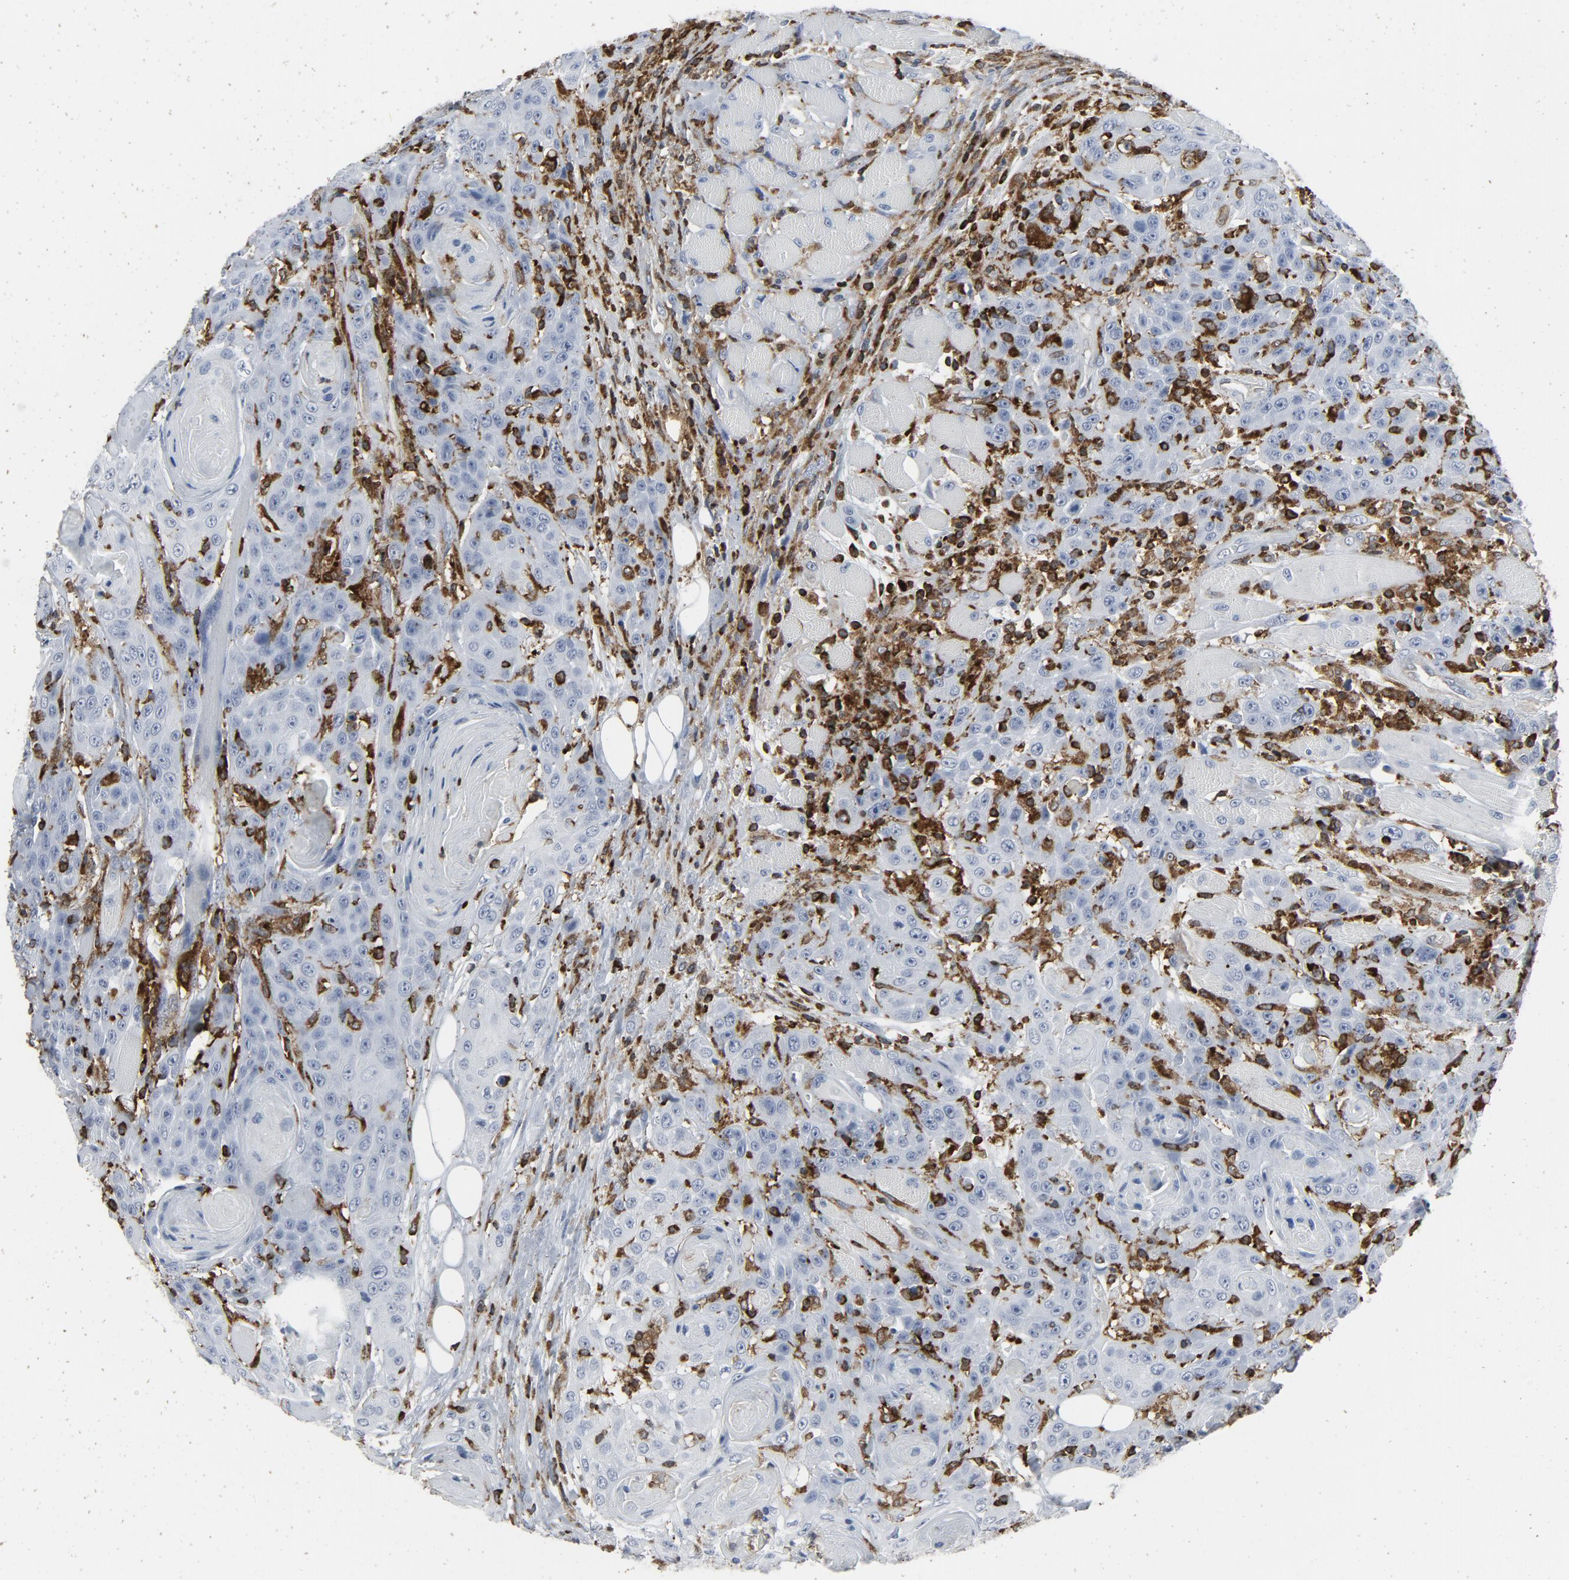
{"staining": {"intensity": "negative", "quantity": "none", "location": "none"}, "tissue": "head and neck cancer", "cell_type": "Tumor cells", "image_type": "cancer", "snomed": [{"axis": "morphology", "description": "Squamous cell carcinoma, NOS"}, {"axis": "topography", "description": "Head-Neck"}], "caption": "This is an IHC image of human head and neck cancer. There is no staining in tumor cells.", "gene": "LCP2", "patient": {"sex": "female", "age": 84}}